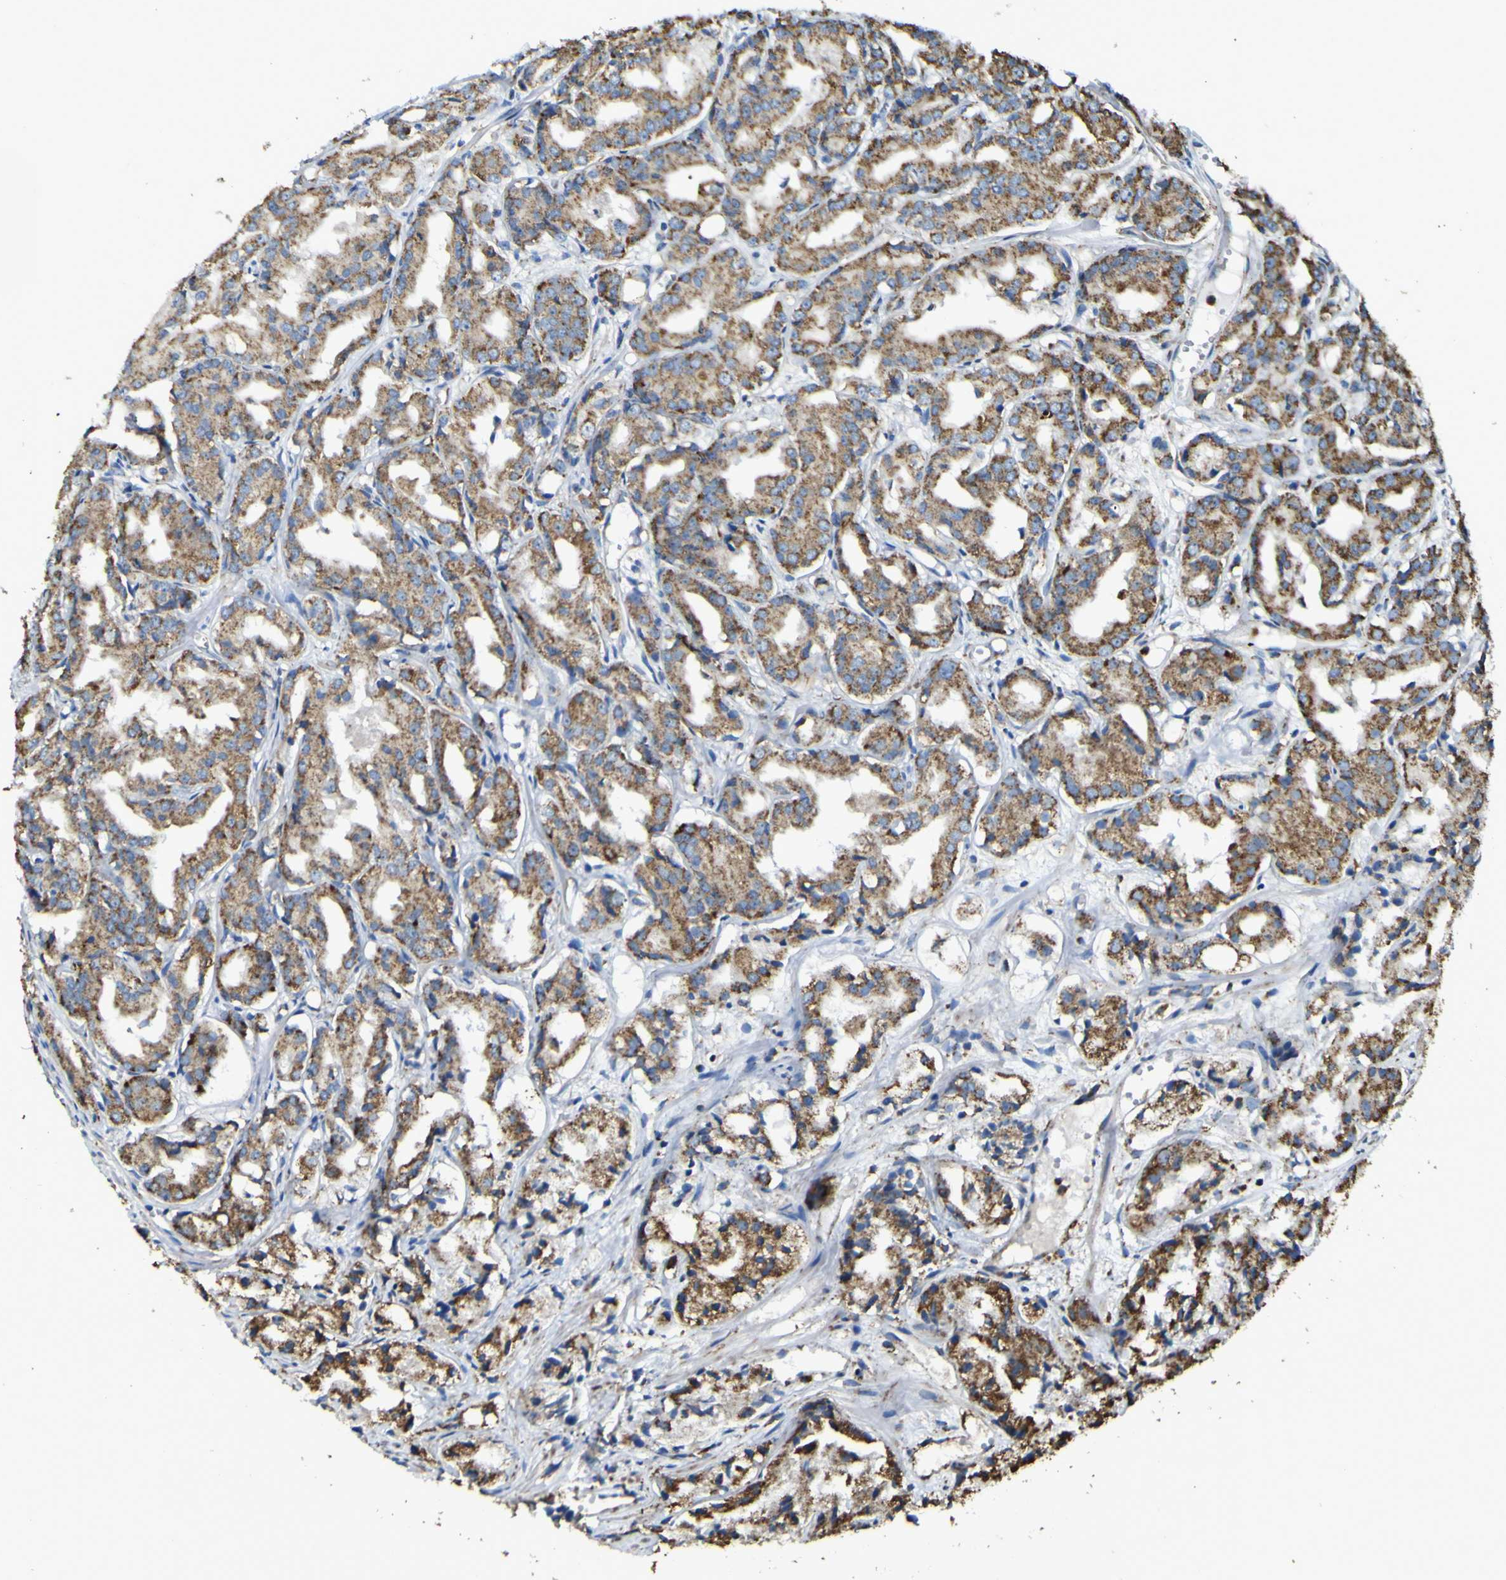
{"staining": {"intensity": "strong", "quantity": ">75%", "location": "cytoplasmic/membranous"}, "tissue": "prostate cancer", "cell_type": "Tumor cells", "image_type": "cancer", "snomed": [{"axis": "morphology", "description": "Adenocarcinoma, Low grade"}, {"axis": "topography", "description": "Prostate"}], "caption": "High-power microscopy captured an IHC photomicrograph of prostate cancer, revealing strong cytoplasmic/membranous positivity in about >75% of tumor cells. (Stains: DAB (3,3'-diaminobenzidine) in brown, nuclei in blue, Microscopy: brightfield microscopy at high magnification).", "gene": "ACSL3", "patient": {"sex": "male", "age": 72}}